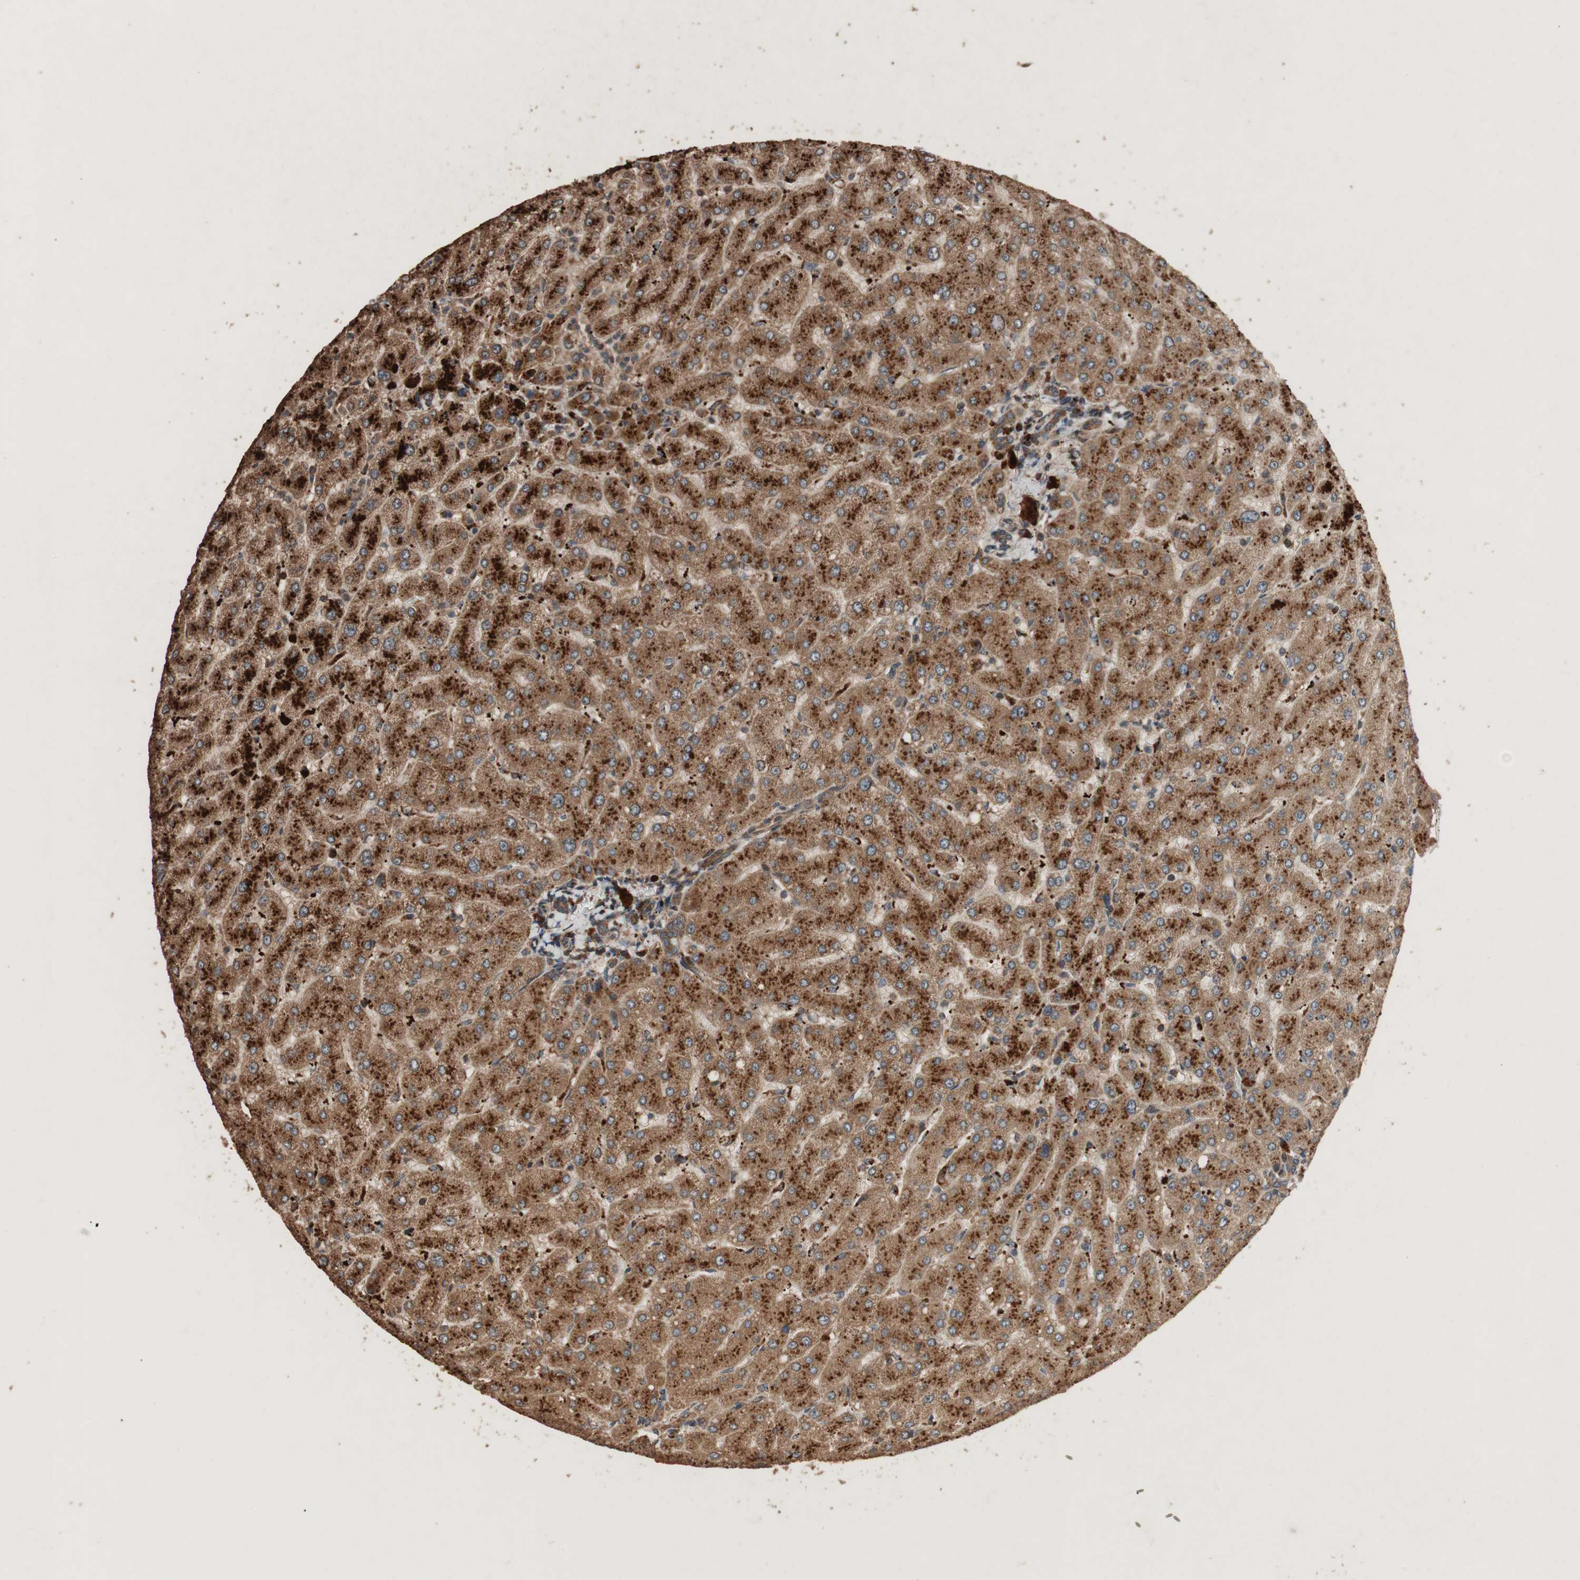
{"staining": {"intensity": "moderate", "quantity": ">75%", "location": "cytoplasmic/membranous"}, "tissue": "liver", "cell_type": "Cholangiocytes", "image_type": "normal", "snomed": [{"axis": "morphology", "description": "Normal tissue, NOS"}, {"axis": "topography", "description": "Liver"}], "caption": "A micrograph showing moderate cytoplasmic/membranous expression in approximately >75% of cholangiocytes in unremarkable liver, as visualized by brown immunohistochemical staining.", "gene": "RAB1A", "patient": {"sex": "male", "age": 55}}